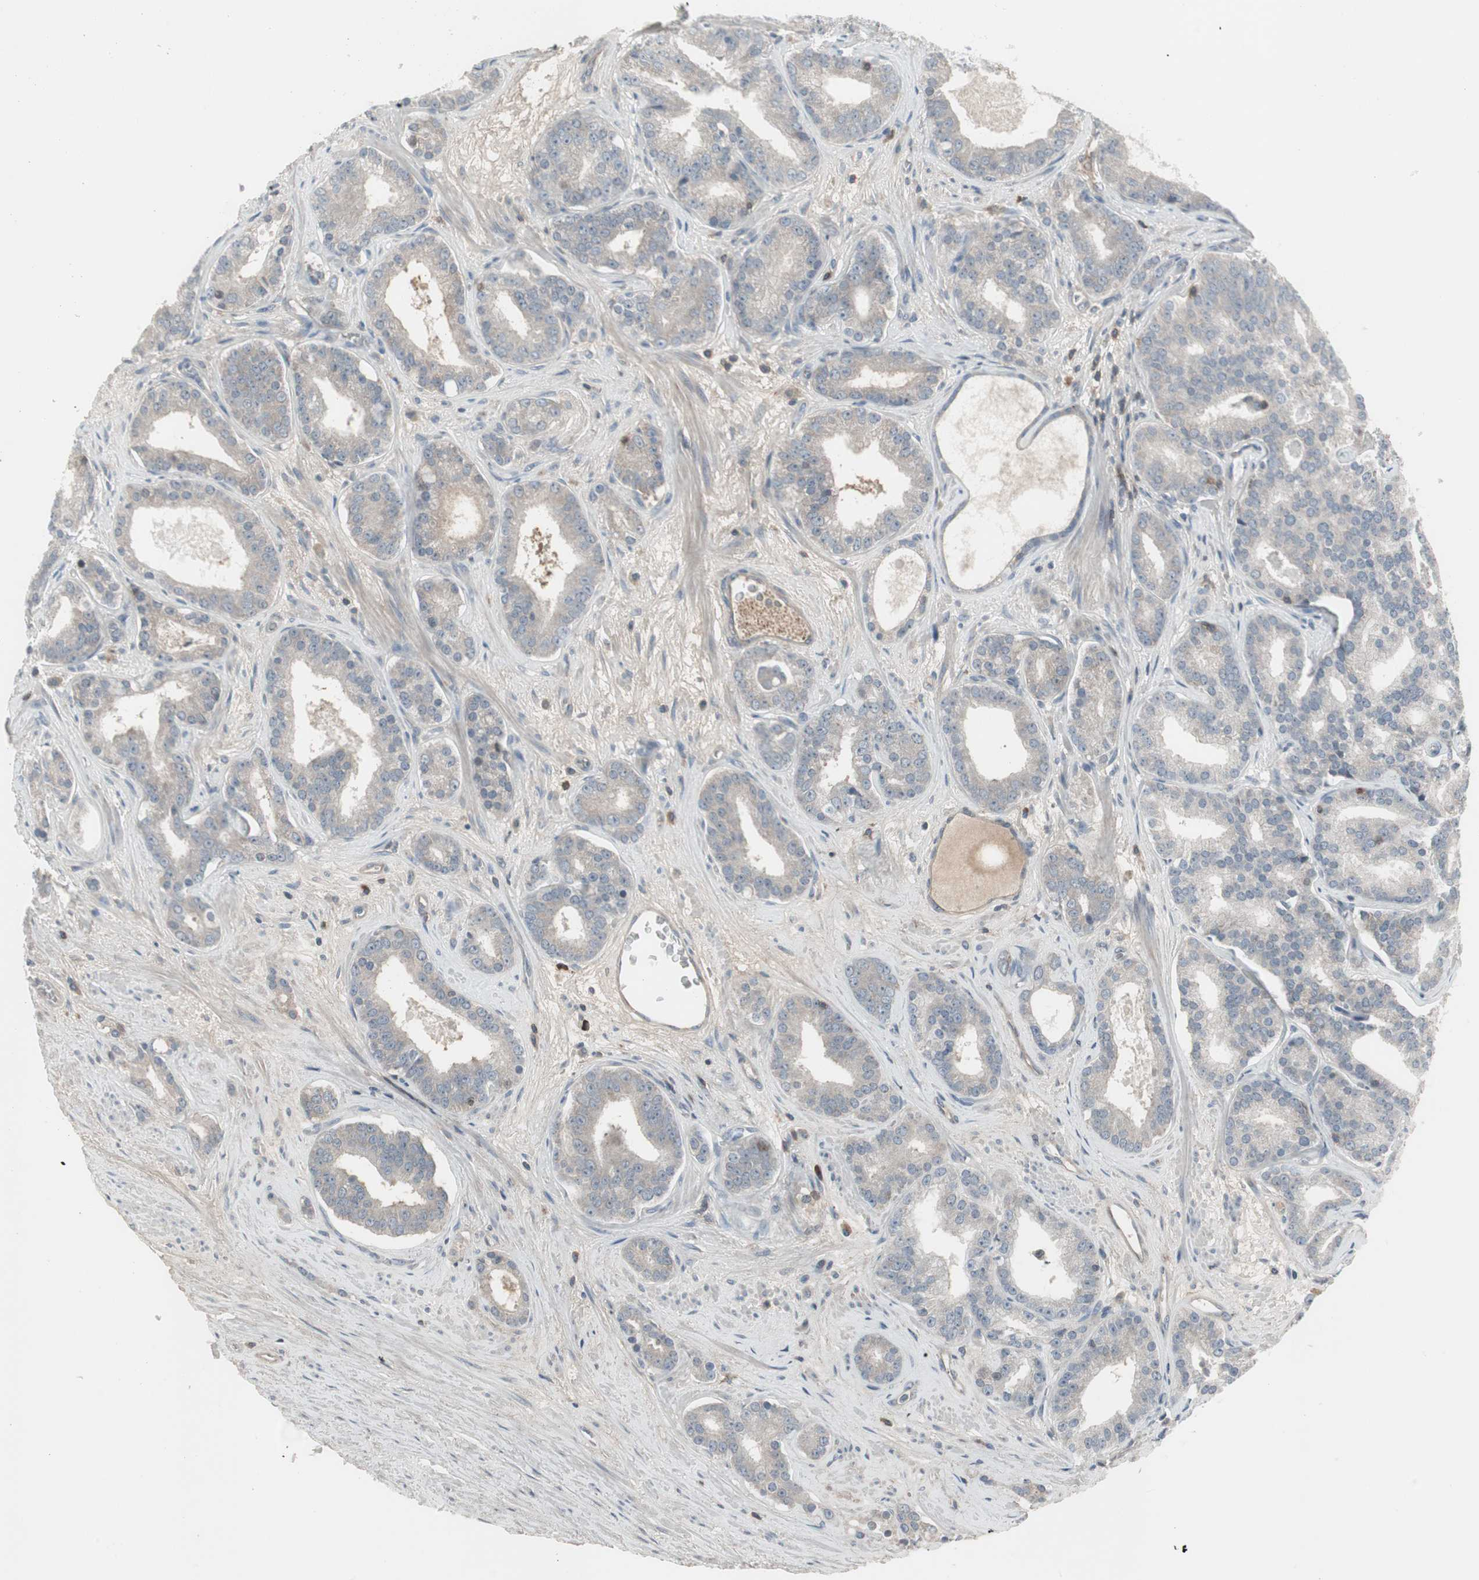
{"staining": {"intensity": "weak", "quantity": "25%-75%", "location": "cytoplasmic/membranous"}, "tissue": "prostate cancer", "cell_type": "Tumor cells", "image_type": "cancer", "snomed": [{"axis": "morphology", "description": "Adenocarcinoma, Low grade"}, {"axis": "topography", "description": "Prostate"}], "caption": "The immunohistochemical stain shows weak cytoplasmic/membranous expression in tumor cells of prostate cancer tissue. Using DAB (brown) and hematoxylin (blue) stains, captured at high magnification using brightfield microscopy.", "gene": "ZSCAN32", "patient": {"sex": "male", "age": 63}}